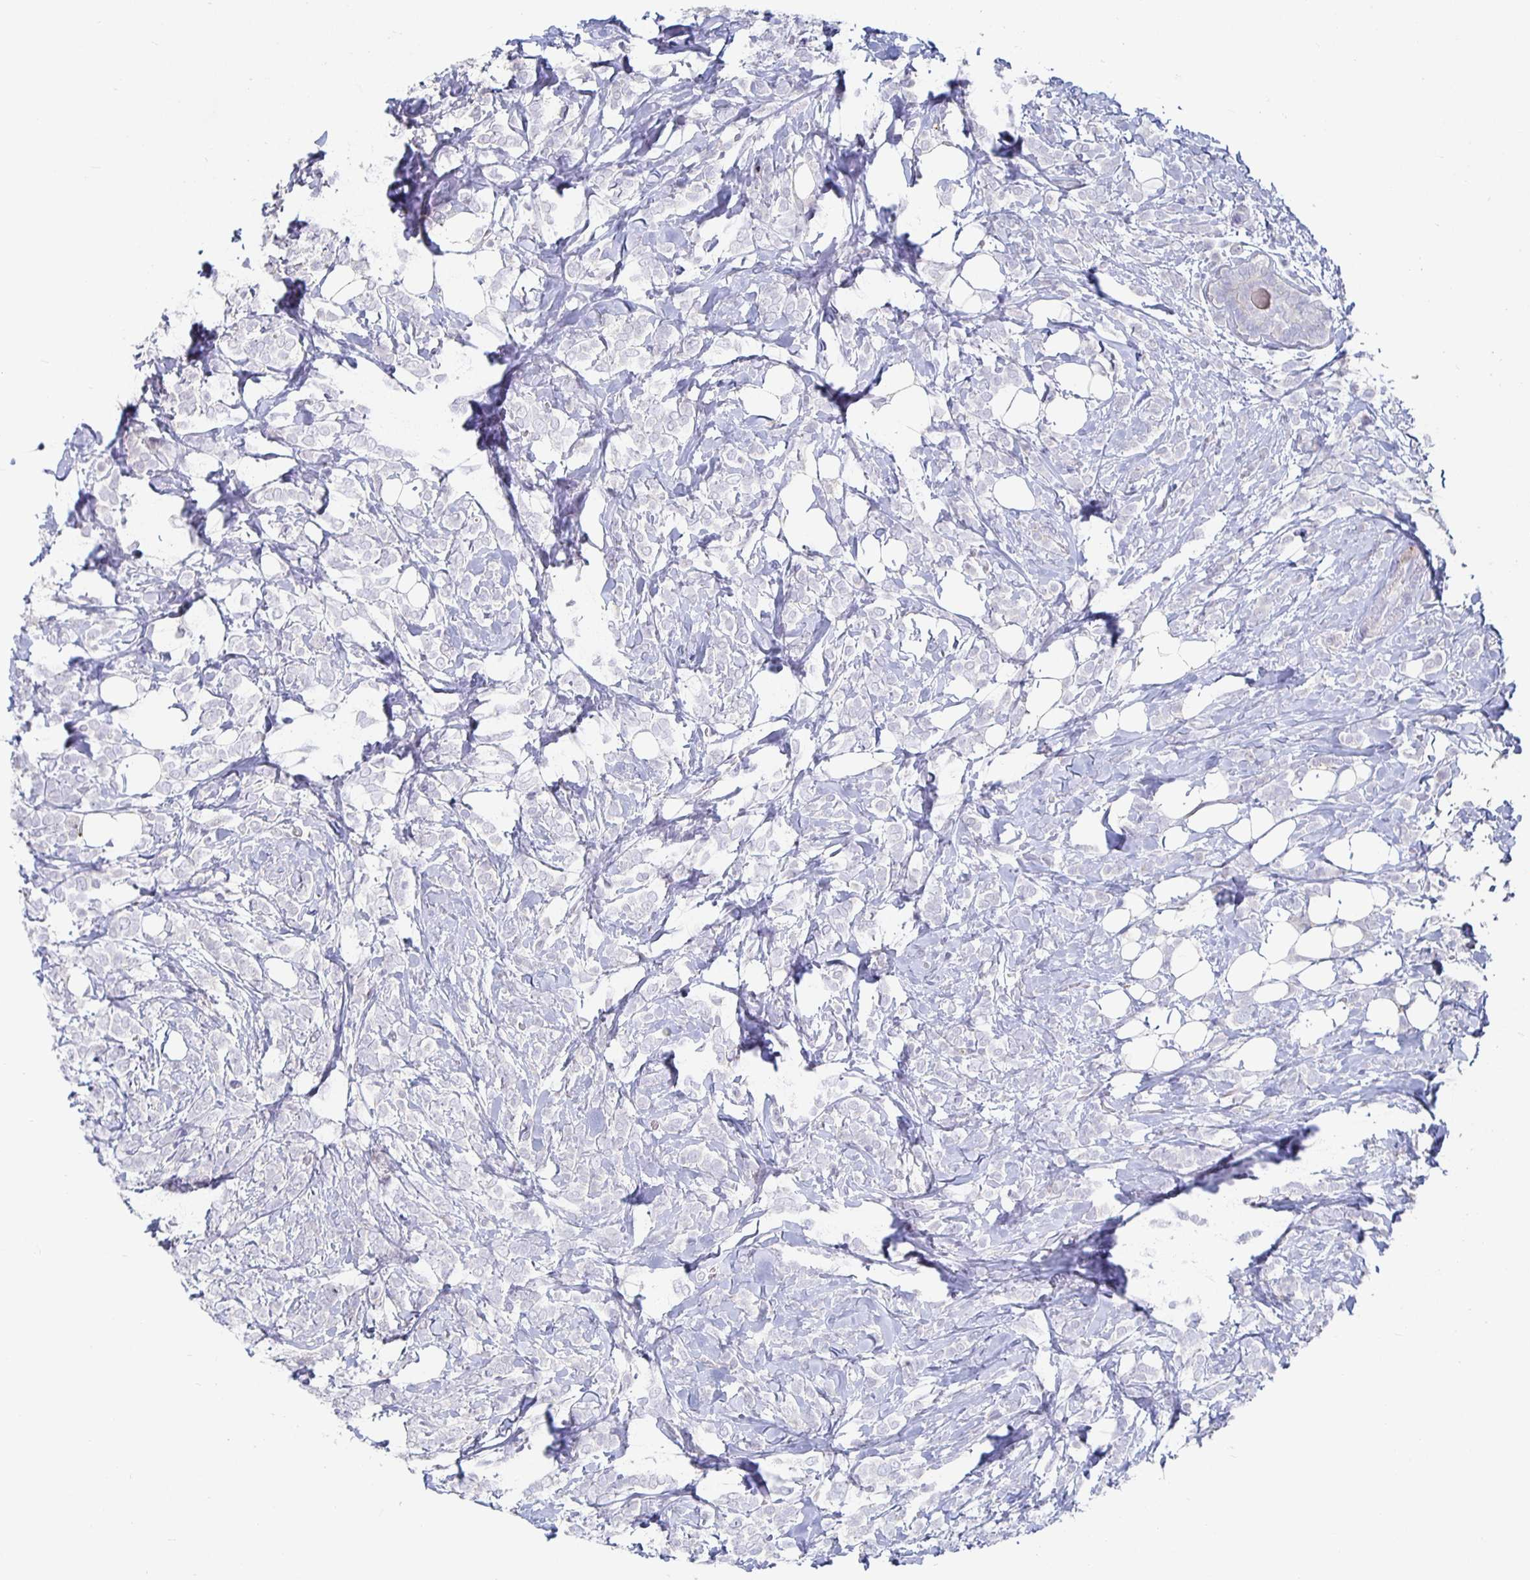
{"staining": {"intensity": "negative", "quantity": "none", "location": "none"}, "tissue": "breast cancer", "cell_type": "Tumor cells", "image_type": "cancer", "snomed": [{"axis": "morphology", "description": "Lobular carcinoma"}, {"axis": "topography", "description": "Breast"}], "caption": "Tumor cells show no significant protein expression in lobular carcinoma (breast). (DAB (3,3'-diaminobenzidine) immunohistochemistry (IHC) with hematoxylin counter stain).", "gene": "S100G", "patient": {"sex": "female", "age": 49}}